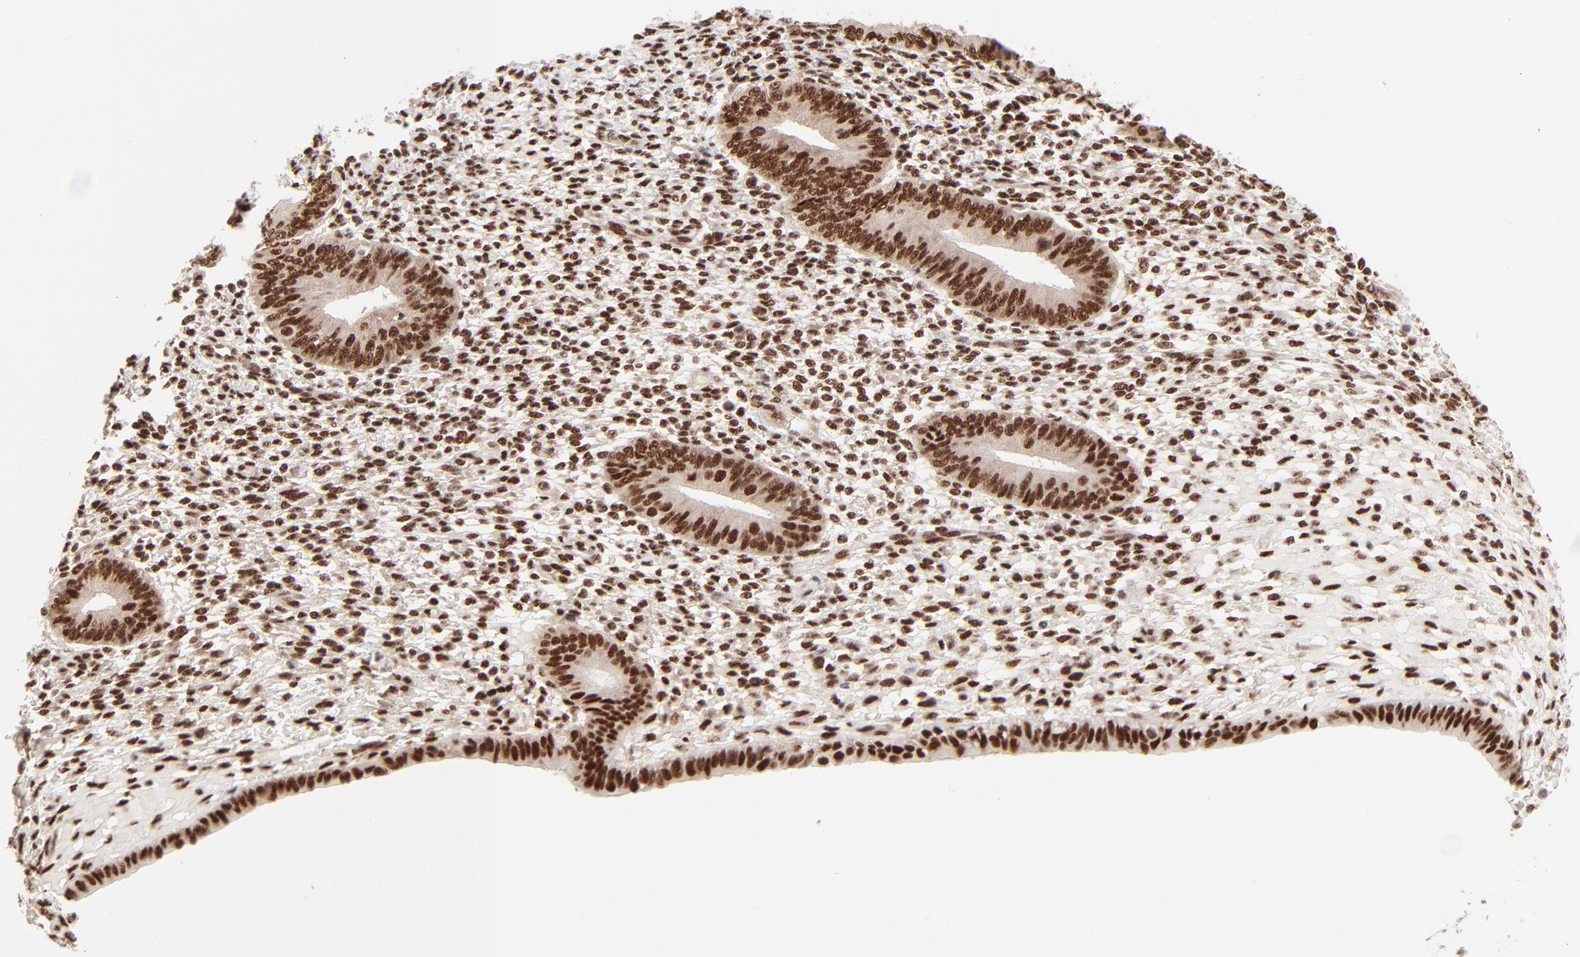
{"staining": {"intensity": "strong", "quantity": ">75%", "location": "nuclear"}, "tissue": "endometrium", "cell_type": "Cells in endometrial stroma", "image_type": "normal", "snomed": [{"axis": "morphology", "description": "Normal tissue, NOS"}, {"axis": "topography", "description": "Endometrium"}], "caption": "An image of human endometrium stained for a protein reveals strong nuclear brown staining in cells in endometrial stroma.", "gene": "TARDBP", "patient": {"sex": "female", "age": 42}}